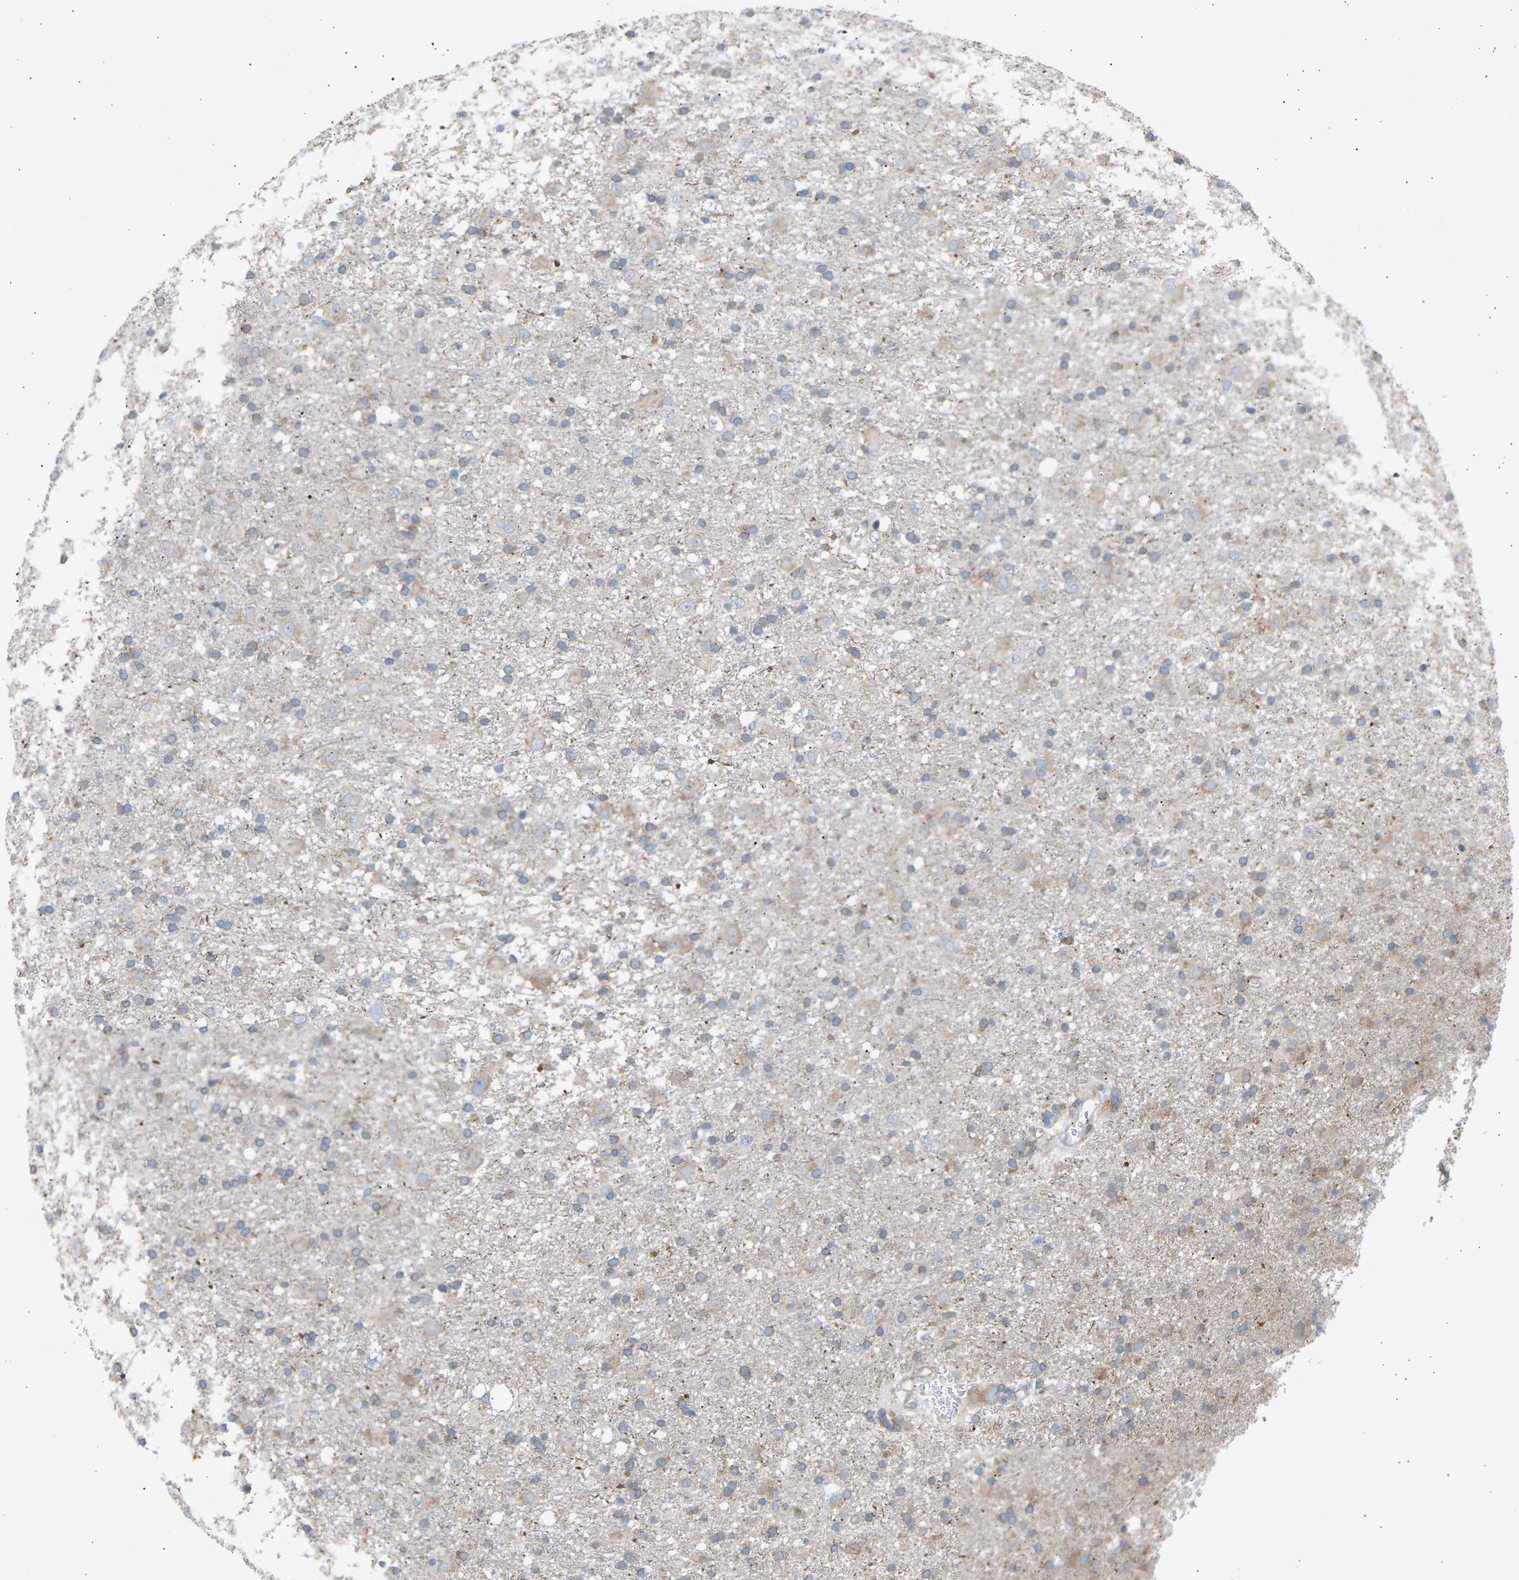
{"staining": {"intensity": "weak", "quantity": "25%-75%", "location": "cytoplasmic/membranous"}, "tissue": "glioma", "cell_type": "Tumor cells", "image_type": "cancer", "snomed": [{"axis": "morphology", "description": "Glioma, malignant, Low grade"}, {"axis": "topography", "description": "Brain"}], "caption": "The image shows staining of low-grade glioma (malignant), revealing weak cytoplasmic/membranous protein expression (brown color) within tumor cells. Immunohistochemistry (ihc) stains the protein of interest in brown and the nuclei are stained blue.", "gene": "GCN1", "patient": {"sex": "male", "age": 65}}